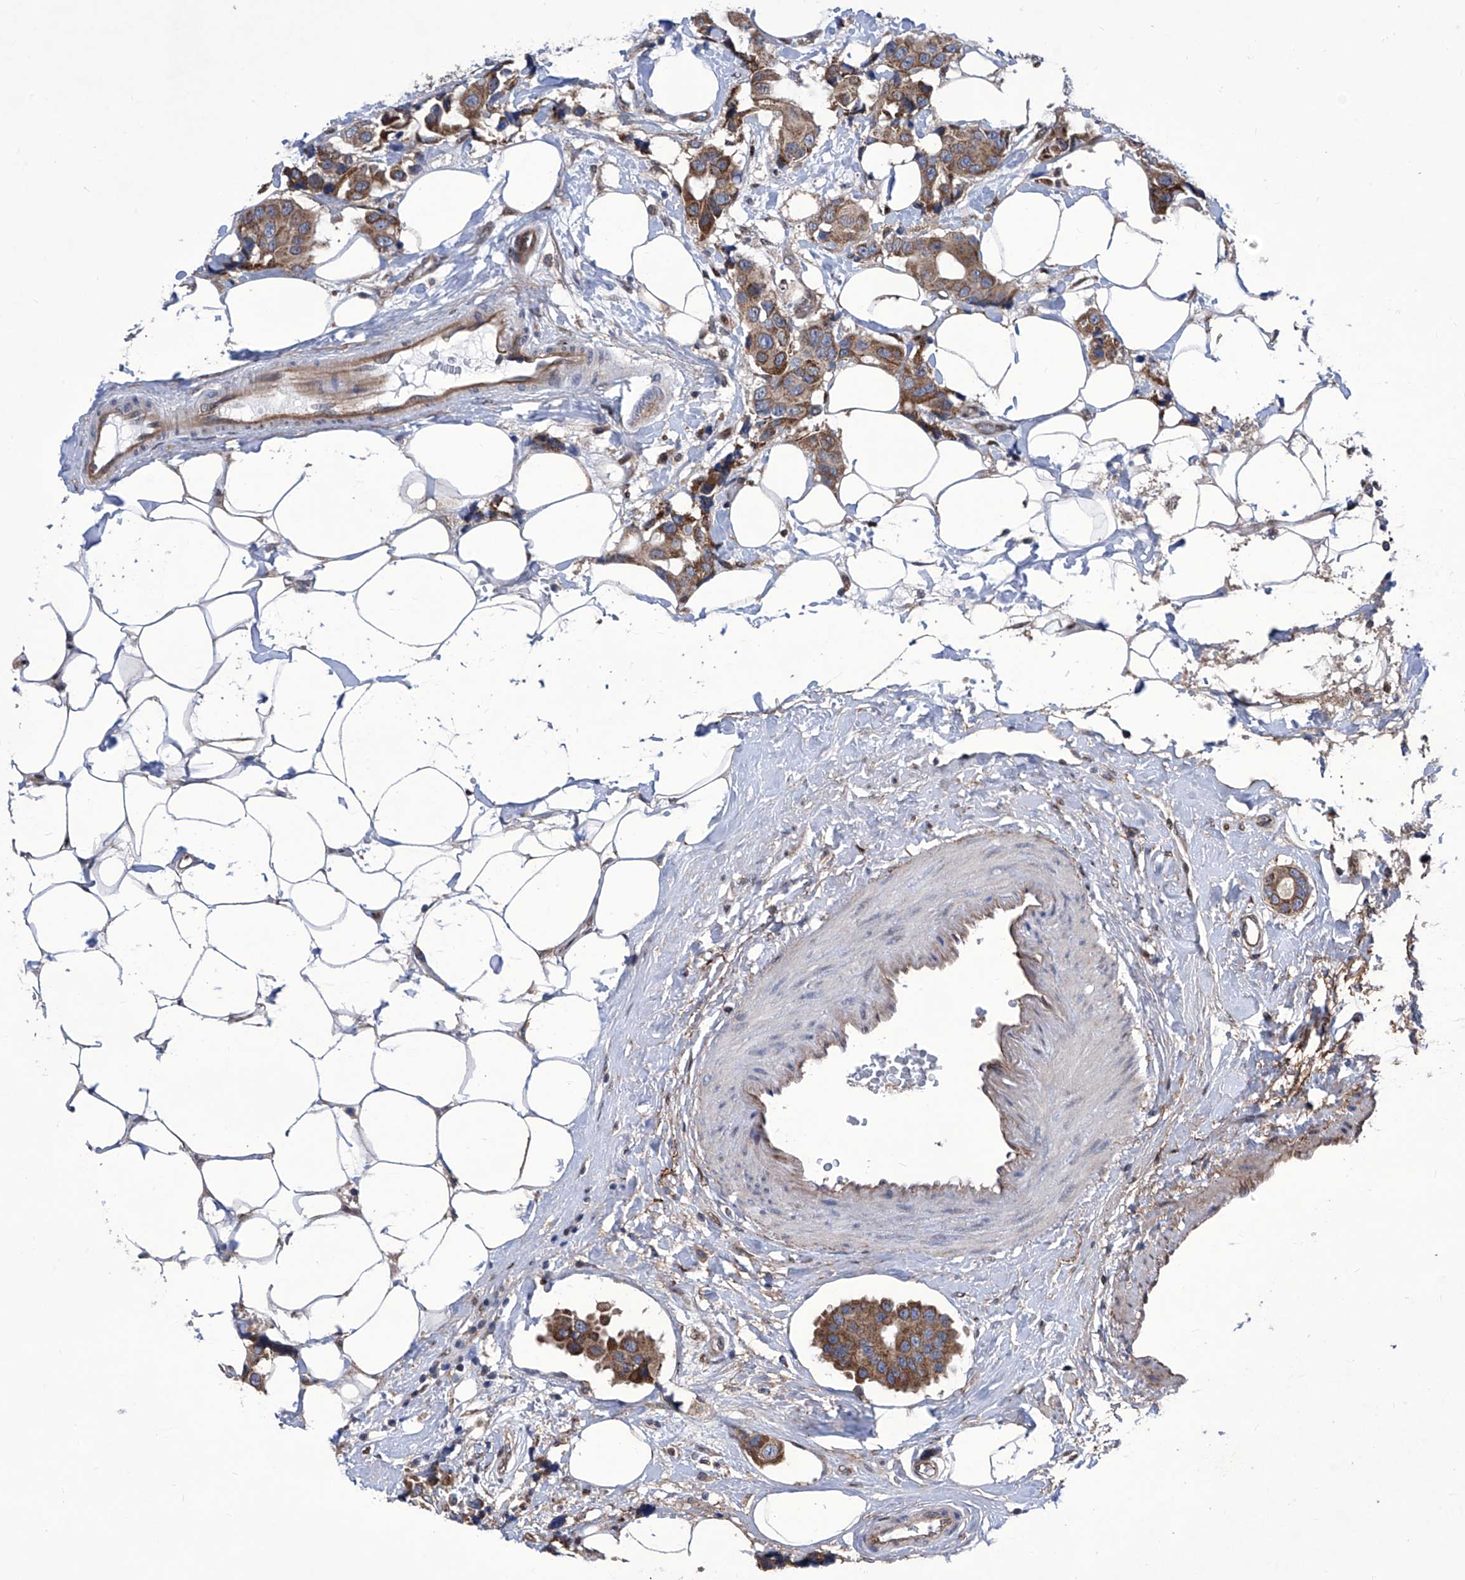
{"staining": {"intensity": "moderate", "quantity": ">75%", "location": "cytoplasmic/membranous"}, "tissue": "breast cancer", "cell_type": "Tumor cells", "image_type": "cancer", "snomed": [{"axis": "morphology", "description": "Normal tissue, NOS"}, {"axis": "morphology", "description": "Duct carcinoma"}, {"axis": "topography", "description": "Breast"}], "caption": "Moderate cytoplasmic/membranous protein positivity is seen in about >75% of tumor cells in breast intraductal carcinoma. The staining was performed using DAB (3,3'-diaminobenzidine) to visualize the protein expression in brown, while the nuclei were stained in blue with hematoxylin (Magnification: 20x).", "gene": "KTI12", "patient": {"sex": "female", "age": 39}}